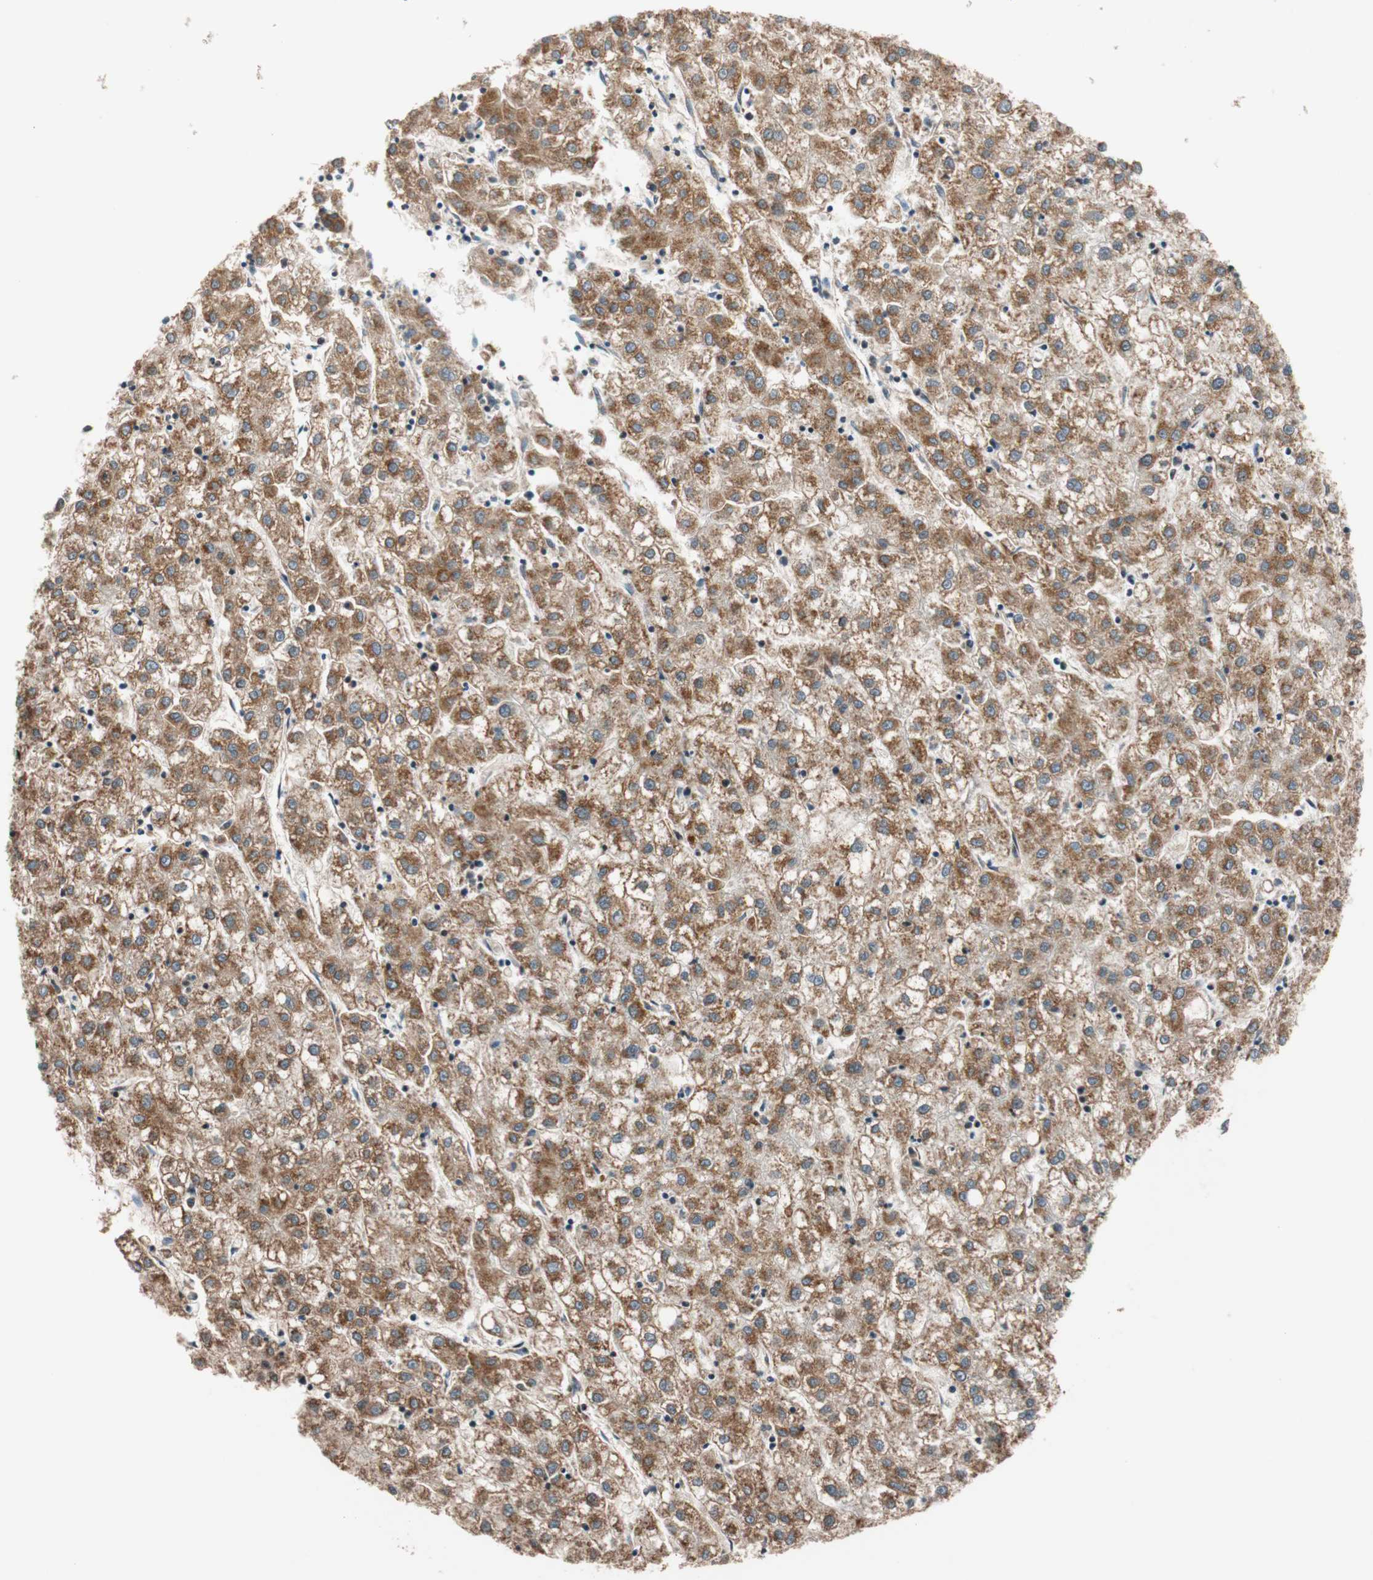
{"staining": {"intensity": "moderate", "quantity": ">75%", "location": "cytoplasmic/membranous"}, "tissue": "liver cancer", "cell_type": "Tumor cells", "image_type": "cancer", "snomed": [{"axis": "morphology", "description": "Carcinoma, Hepatocellular, NOS"}, {"axis": "topography", "description": "Liver"}], "caption": "About >75% of tumor cells in human liver cancer demonstrate moderate cytoplasmic/membranous protein expression as visualized by brown immunohistochemical staining.", "gene": "HECW1", "patient": {"sex": "male", "age": 72}}